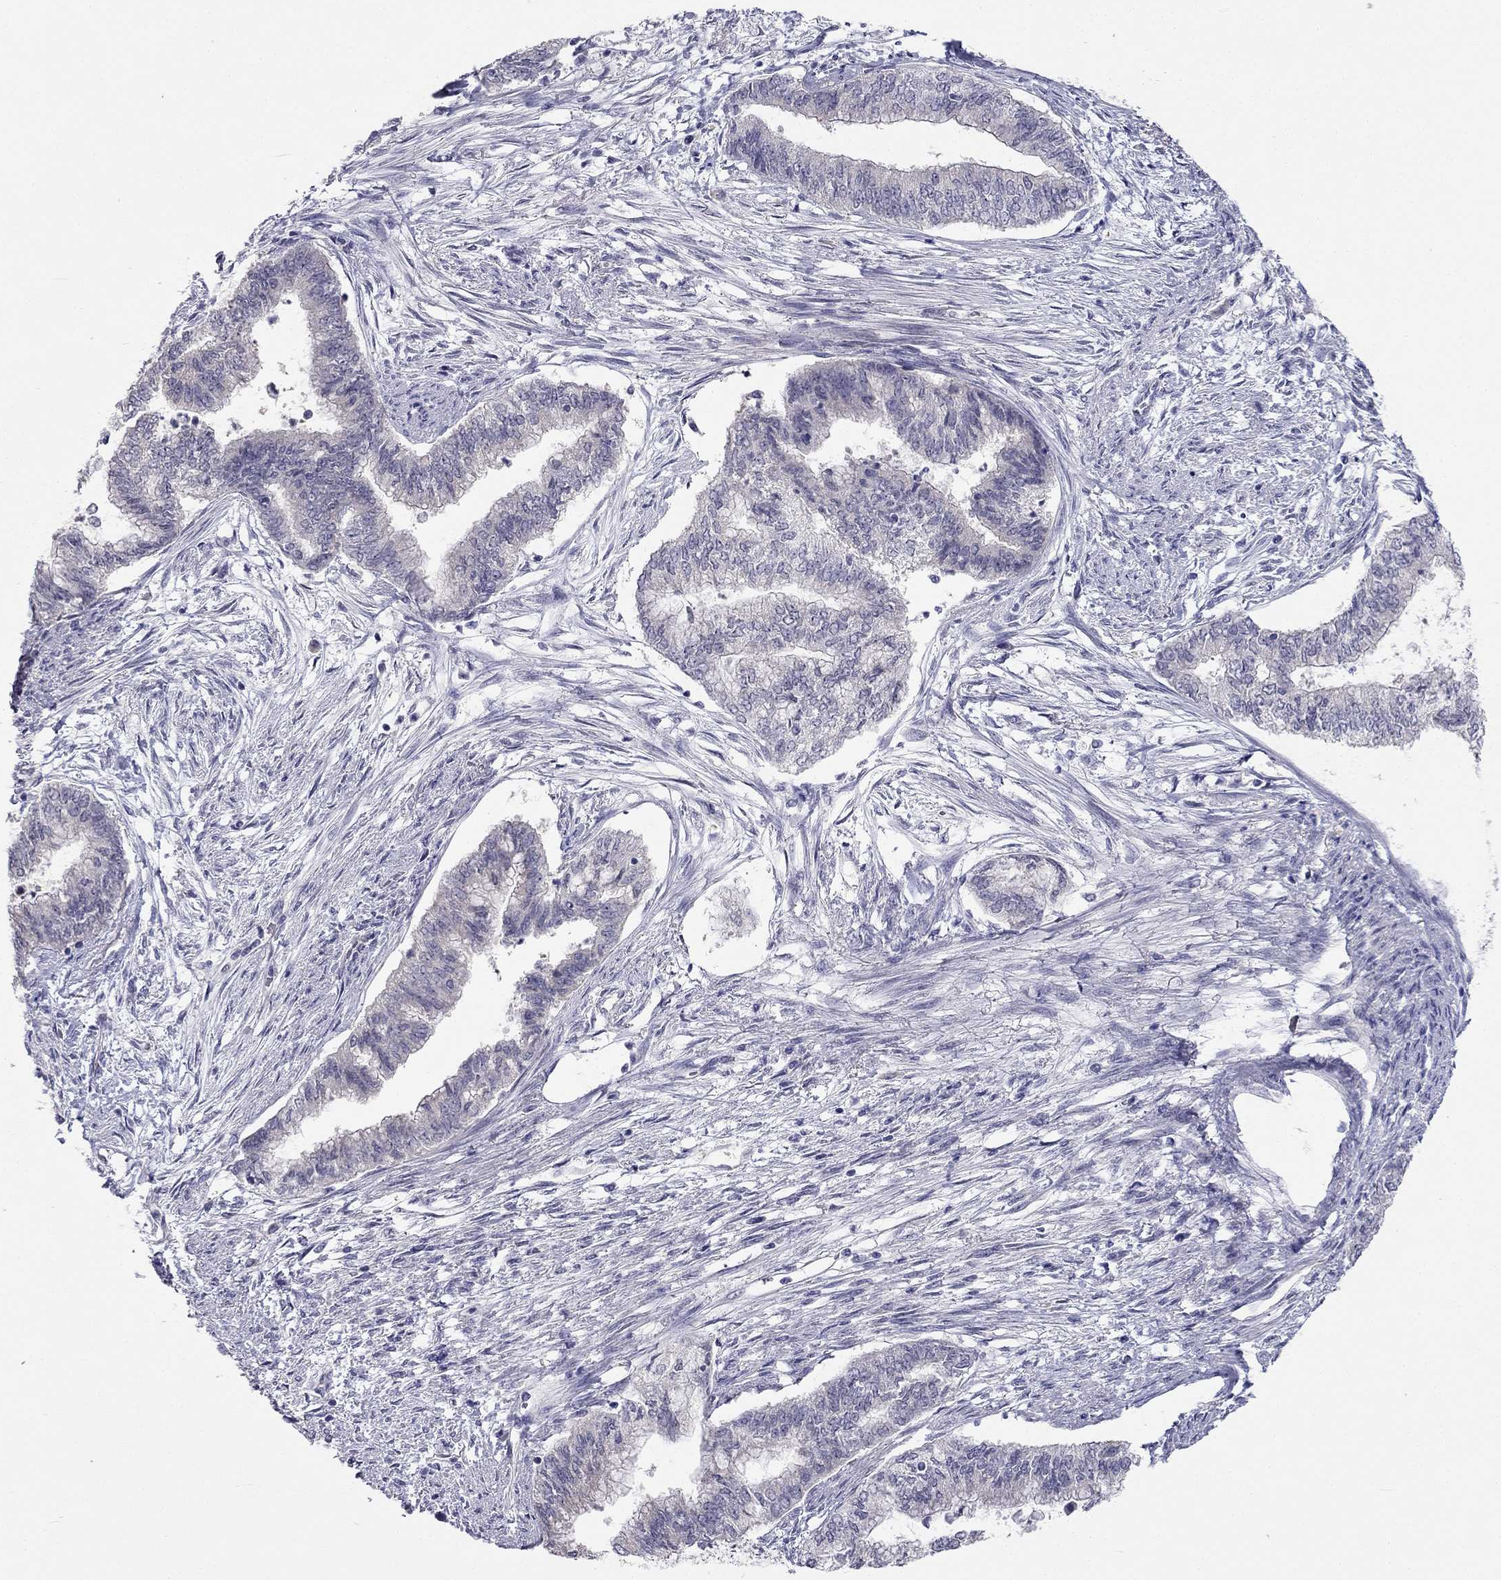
{"staining": {"intensity": "negative", "quantity": "none", "location": "none"}, "tissue": "endometrial cancer", "cell_type": "Tumor cells", "image_type": "cancer", "snomed": [{"axis": "morphology", "description": "Adenocarcinoma, NOS"}, {"axis": "topography", "description": "Endometrium"}], "caption": "IHC of endometrial cancer demonstrates no staining in tumor cells. (DAB (3,3'-diaminobenzidine) immunohistochemistry, high magnification).", "gene": "C16orf89", "patient": {"sex": "female", "age": 65}}